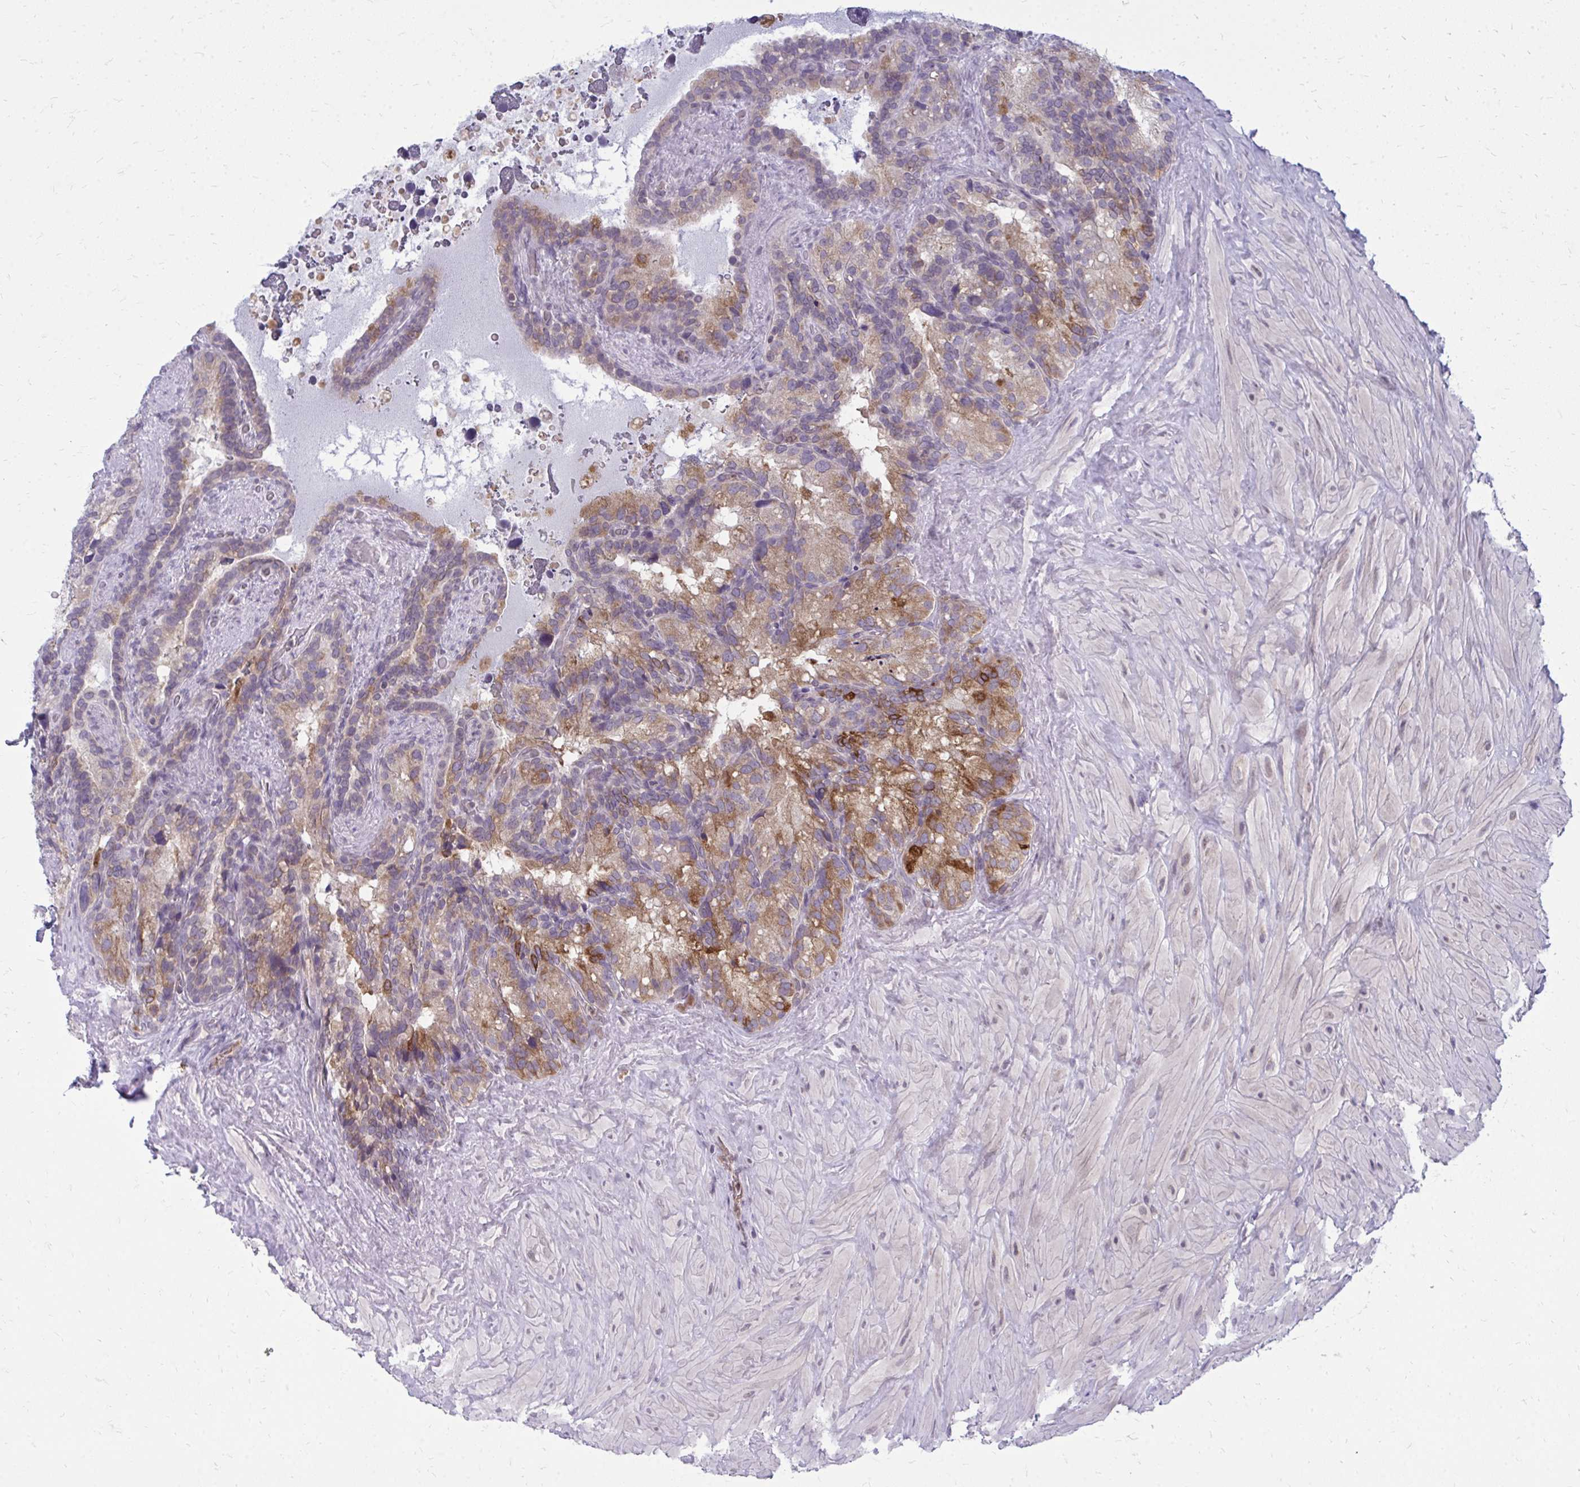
{"staining": {"intensity": "weak", "quantity": "25%-75%", "location": "cytoplasmic/membranous"}, "tissue": "seminal vesicle", "cell_type": "Glandular cells", "image_type": "normal", "snomed": [{"axis": "morphology", "description": "Normal tissue, NOS"}, {"axis": "topography", "description": "Seminal veicle"}], "caption": "Glandular cells demonstrate weak cytoplasmic/membranous expression in about 25%-75% of cells in unremarkable seminal vesicle.", "gene": "ACSL5", "patient": {"sex": "male", "age": 60}}